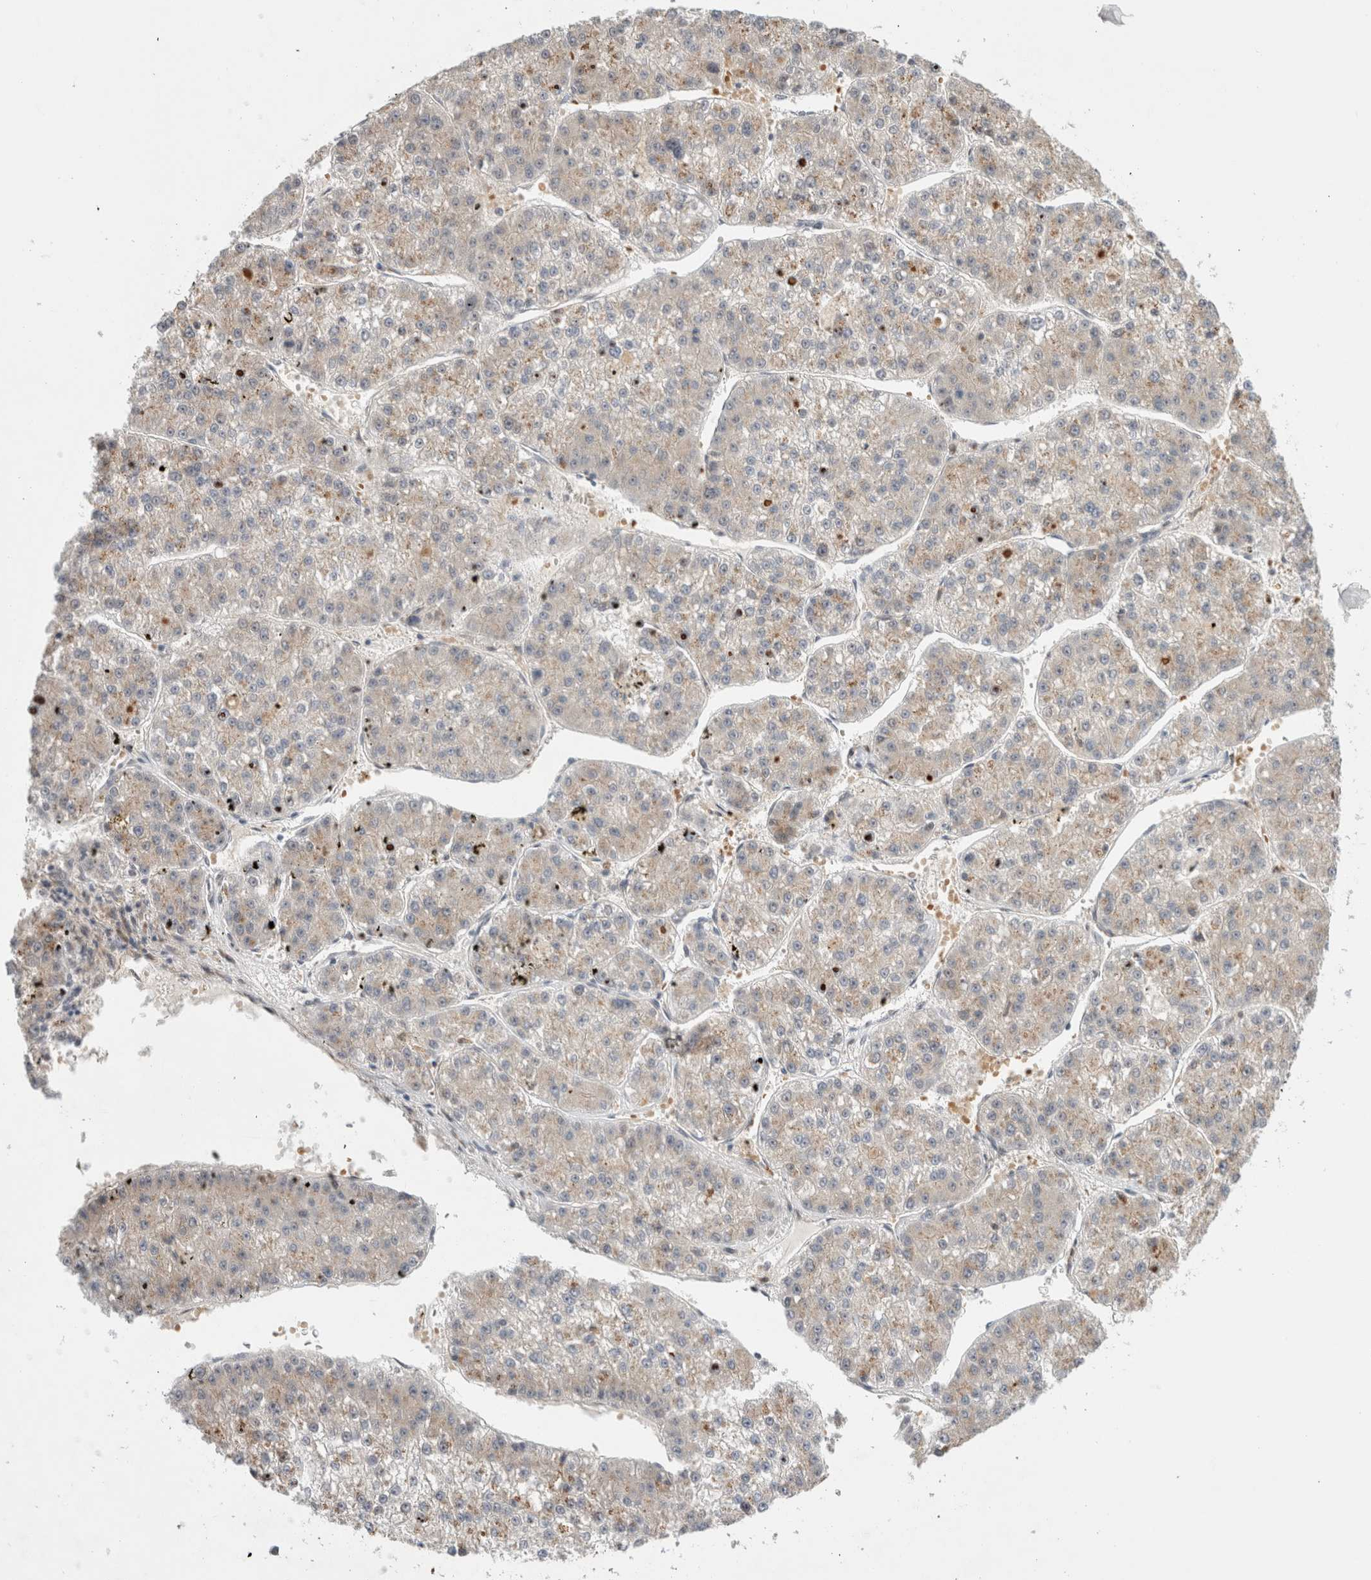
{"staining": {"intensity": "weak", "quantity": "25%-75%", "location": "cytoplasmic/membranous"}, "tissue": "liver cancer", "cell_type": "Tumor cells", "image_type": "cancer", "snomed": [{"axis": "morphology", "description": "Carcinoma, Hepatocellular, NOS"}, {"axis": "topography", "description": "Liver"}], "caption": "Immunohistochemical staining of hepatocellular carcinoma (liver) demonstrates low levels of weak cytoplasmic/membranous staining in about 25%-75% of tumor cells.", "gene": "OTUD6B", "patient": {"sex": "female", "age": 73}}